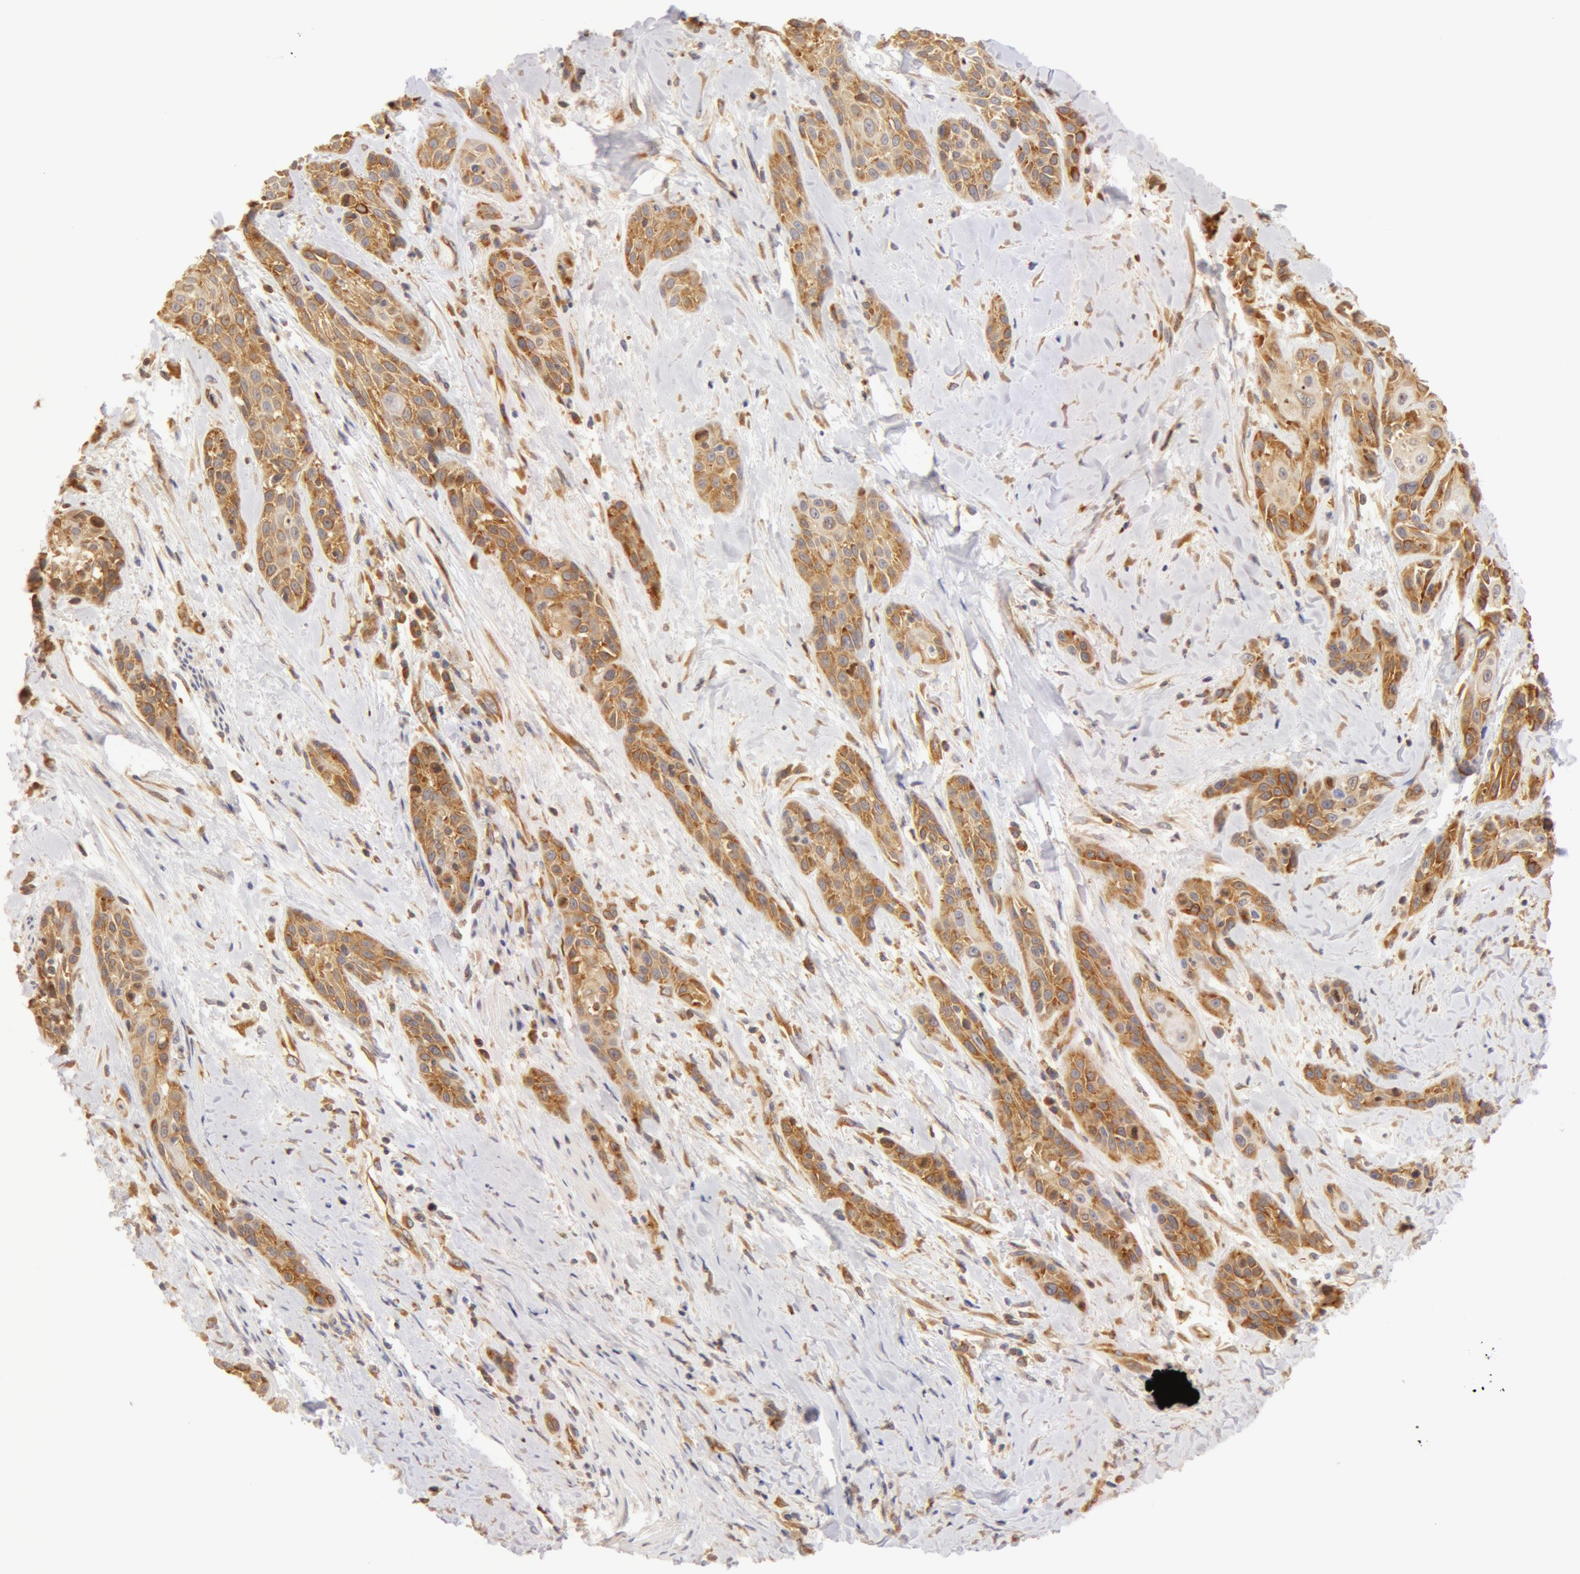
{"staining": {"intensity": "weak", "quantity": ">75%", "location": "cytoplasmic/membranous"}, "tissue": "skin cancer", "cell_type": "Tumor cells", "image_type": "cancer", "snomed": [{"axis": "morphology", "description": "Squamous cell carcinoma, NOS"}, {"axis": "topography", "description": "Skin"}, {"axis": "topography", "description": "Anal"}], "caption": "Immunohistochemical staining of human skin squamous cell carcinoma displays low levels of weak cytoplasmic/membranous positivity in approximately >75% of tumor cells.", "gene": "DDX3Y", "patient": {"sex": "male", "age": 64}}